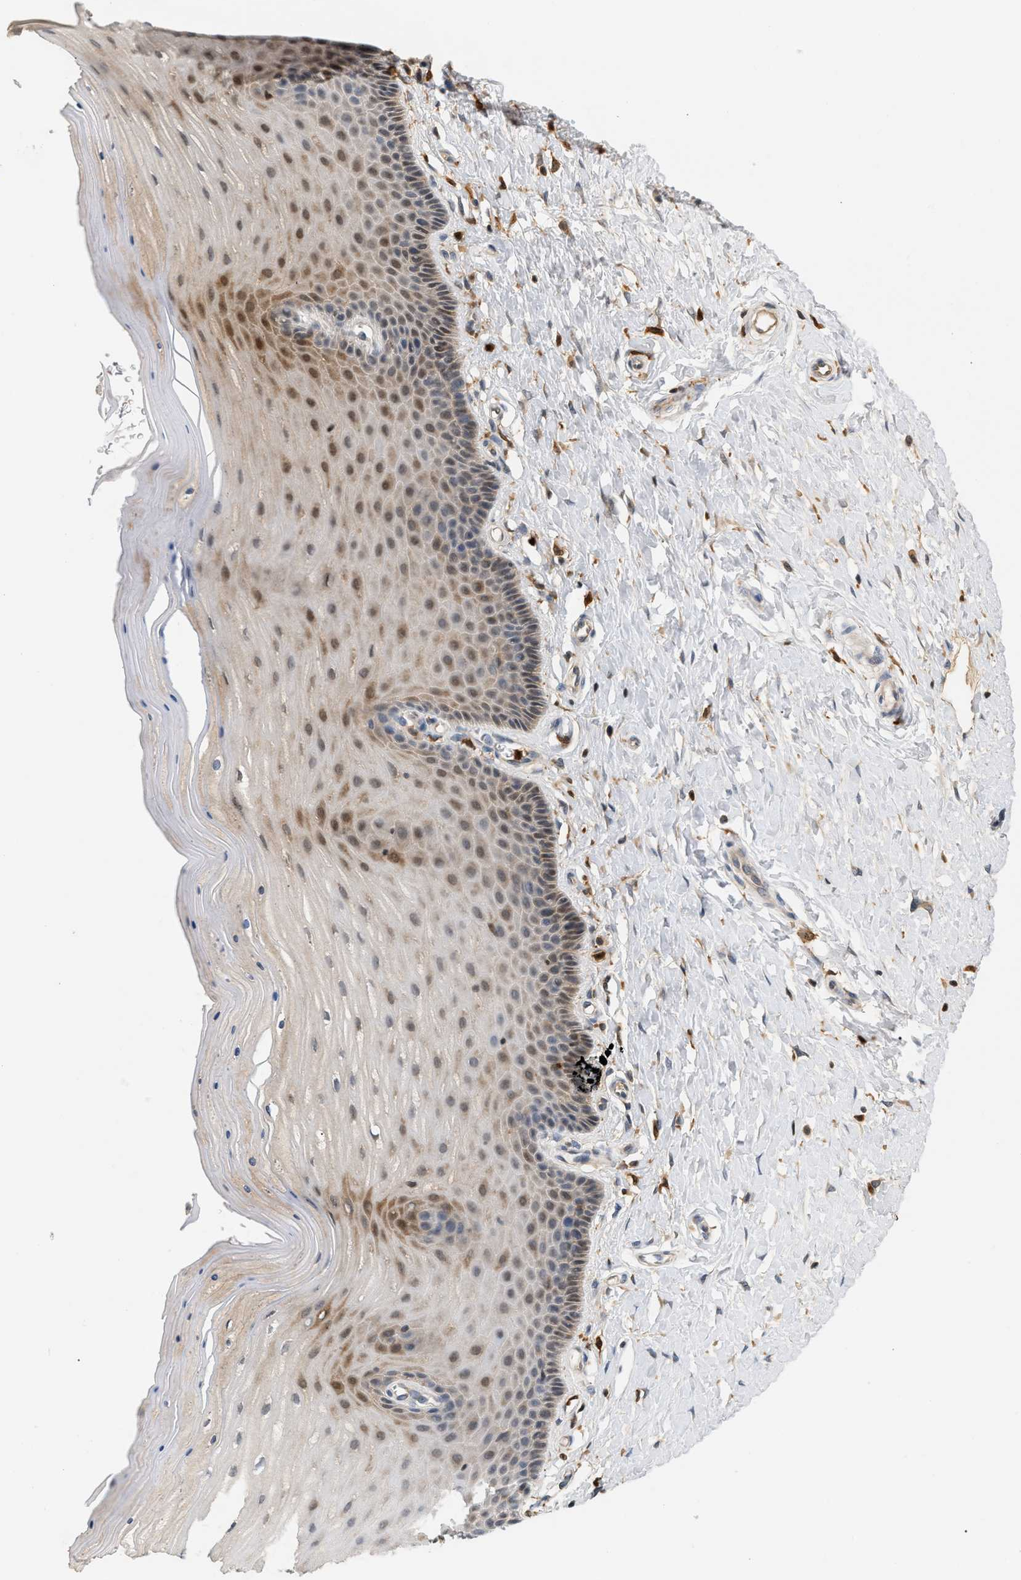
{"staining": {"intensity": "moderate", "quantity": ">75%", "location": "cytoplasmic/membranous"}, "tissue": "cervix", "cell_type": "Glandular cells", "image_type": "normal", "snomed": [{"axis": "morphology", "description": "Normal tissue, NOS"}, {"axis": "topography", "description": "Cervix"}], "caption": "This histopathology image displays normal cervix stained with immunohistochemistry (IHC) to label a protein in brown. The cytoplasmic/membranous of glandular cells show moderate positivity for the protein. Nuclei are counter-stained blue.", "gene": "PYCARD", "patient": {"sex": "female", "age": 55}}